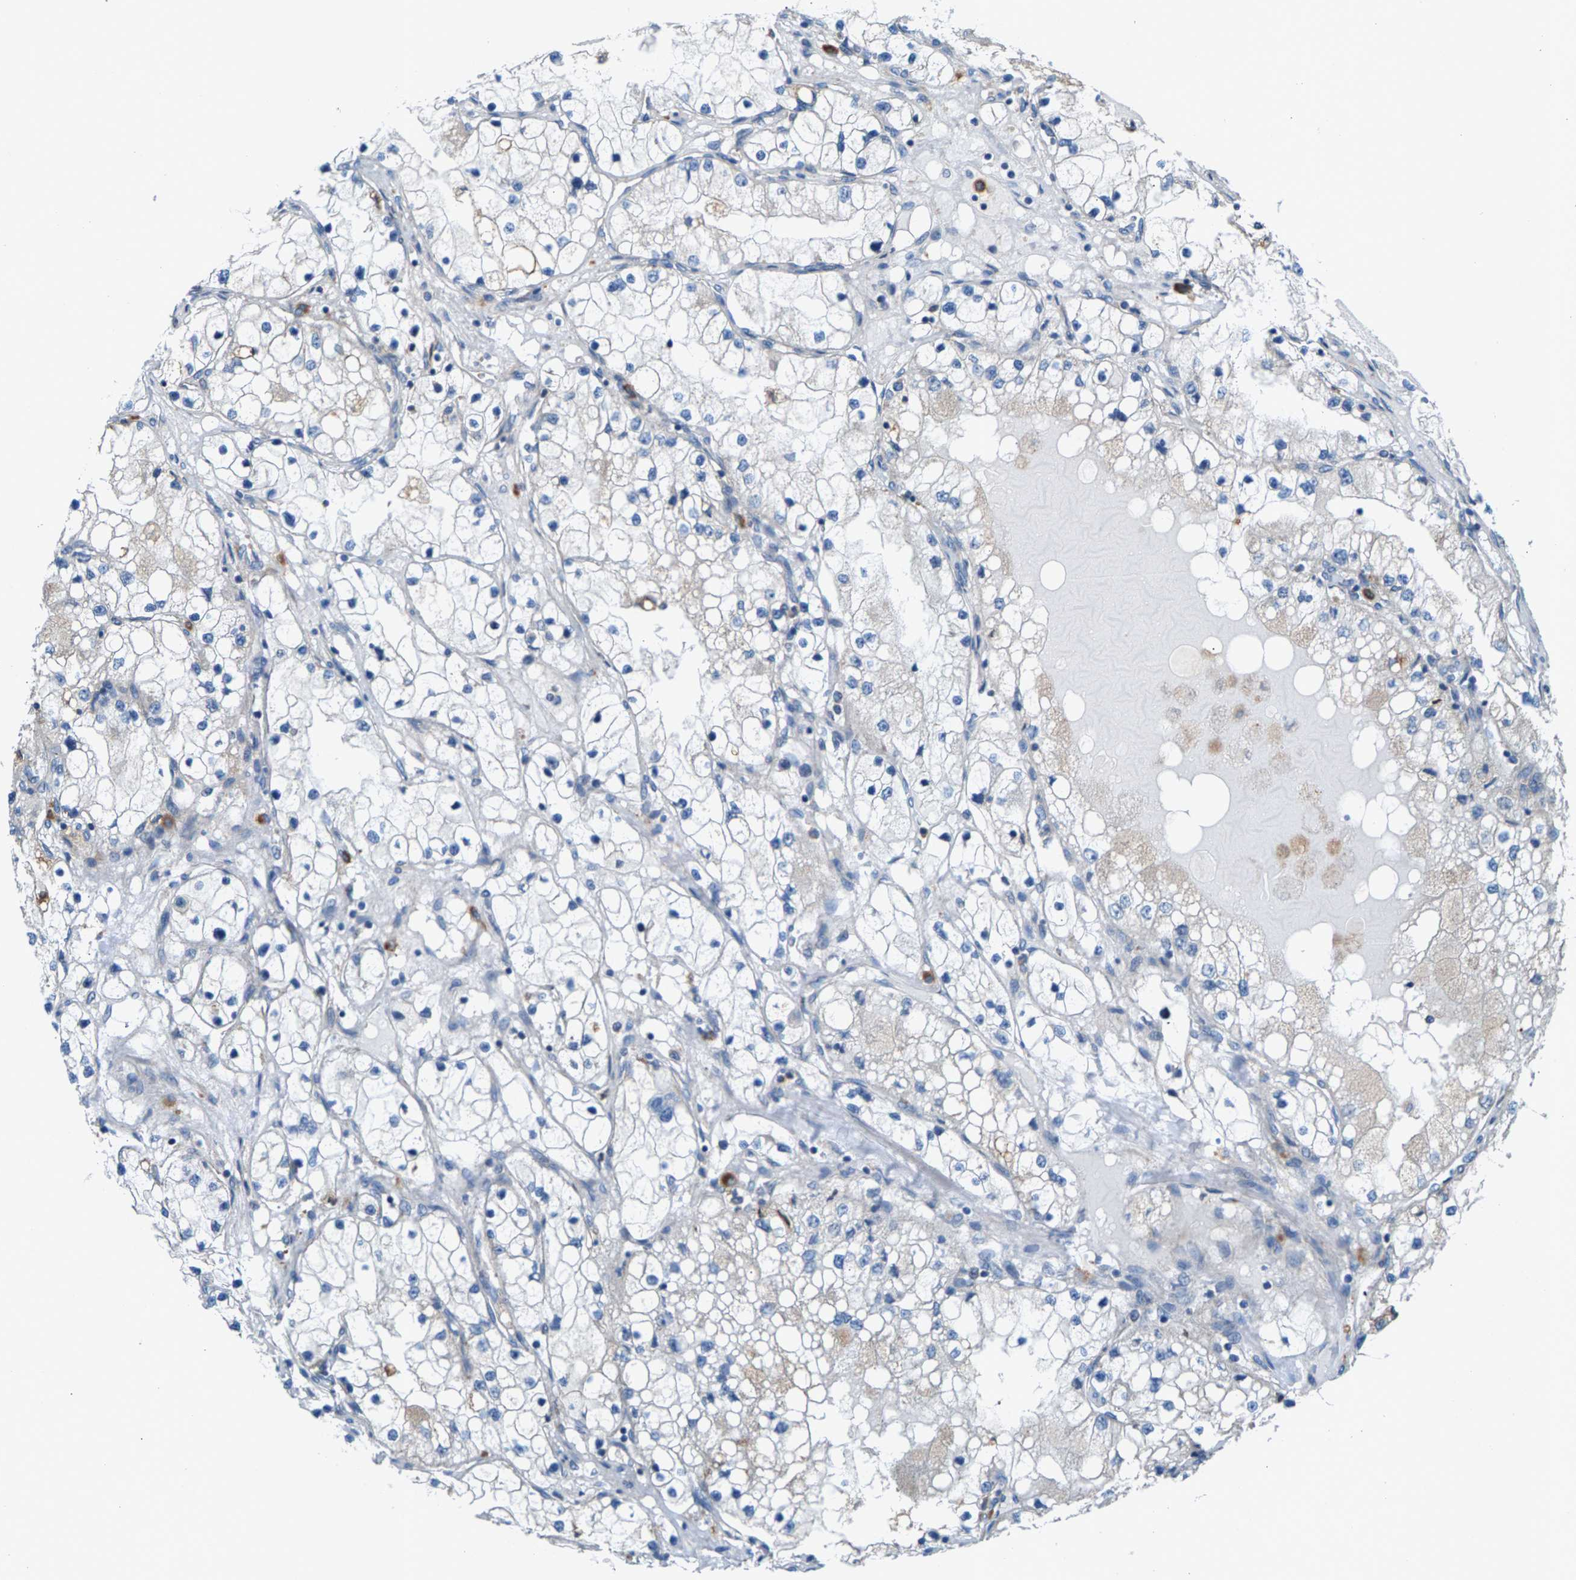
{"staining": {"intensity": "negative", "quantity": "none", "location": "none"}, "tissue": "renal cancer", "cell_type": "Tumor cells", "image_type": "cancer", "snomed": [{"axis": "morphology", "description": "Adenocarcinoma, NOS"}, {"axis": "topography", "description": "Kidney"}], "caption": "DAB immunohistochemical staining of renal cancer (adenocarcinoma) exhibits no significant expression in tumor cells. The staining is performed using DAB (3,3'-diaminobenzidine) brown chromogen with nuclei counter-stained in using hematoxylin.", "gene": "PDCL", "patient": {"sex": "male", "age": 68}}